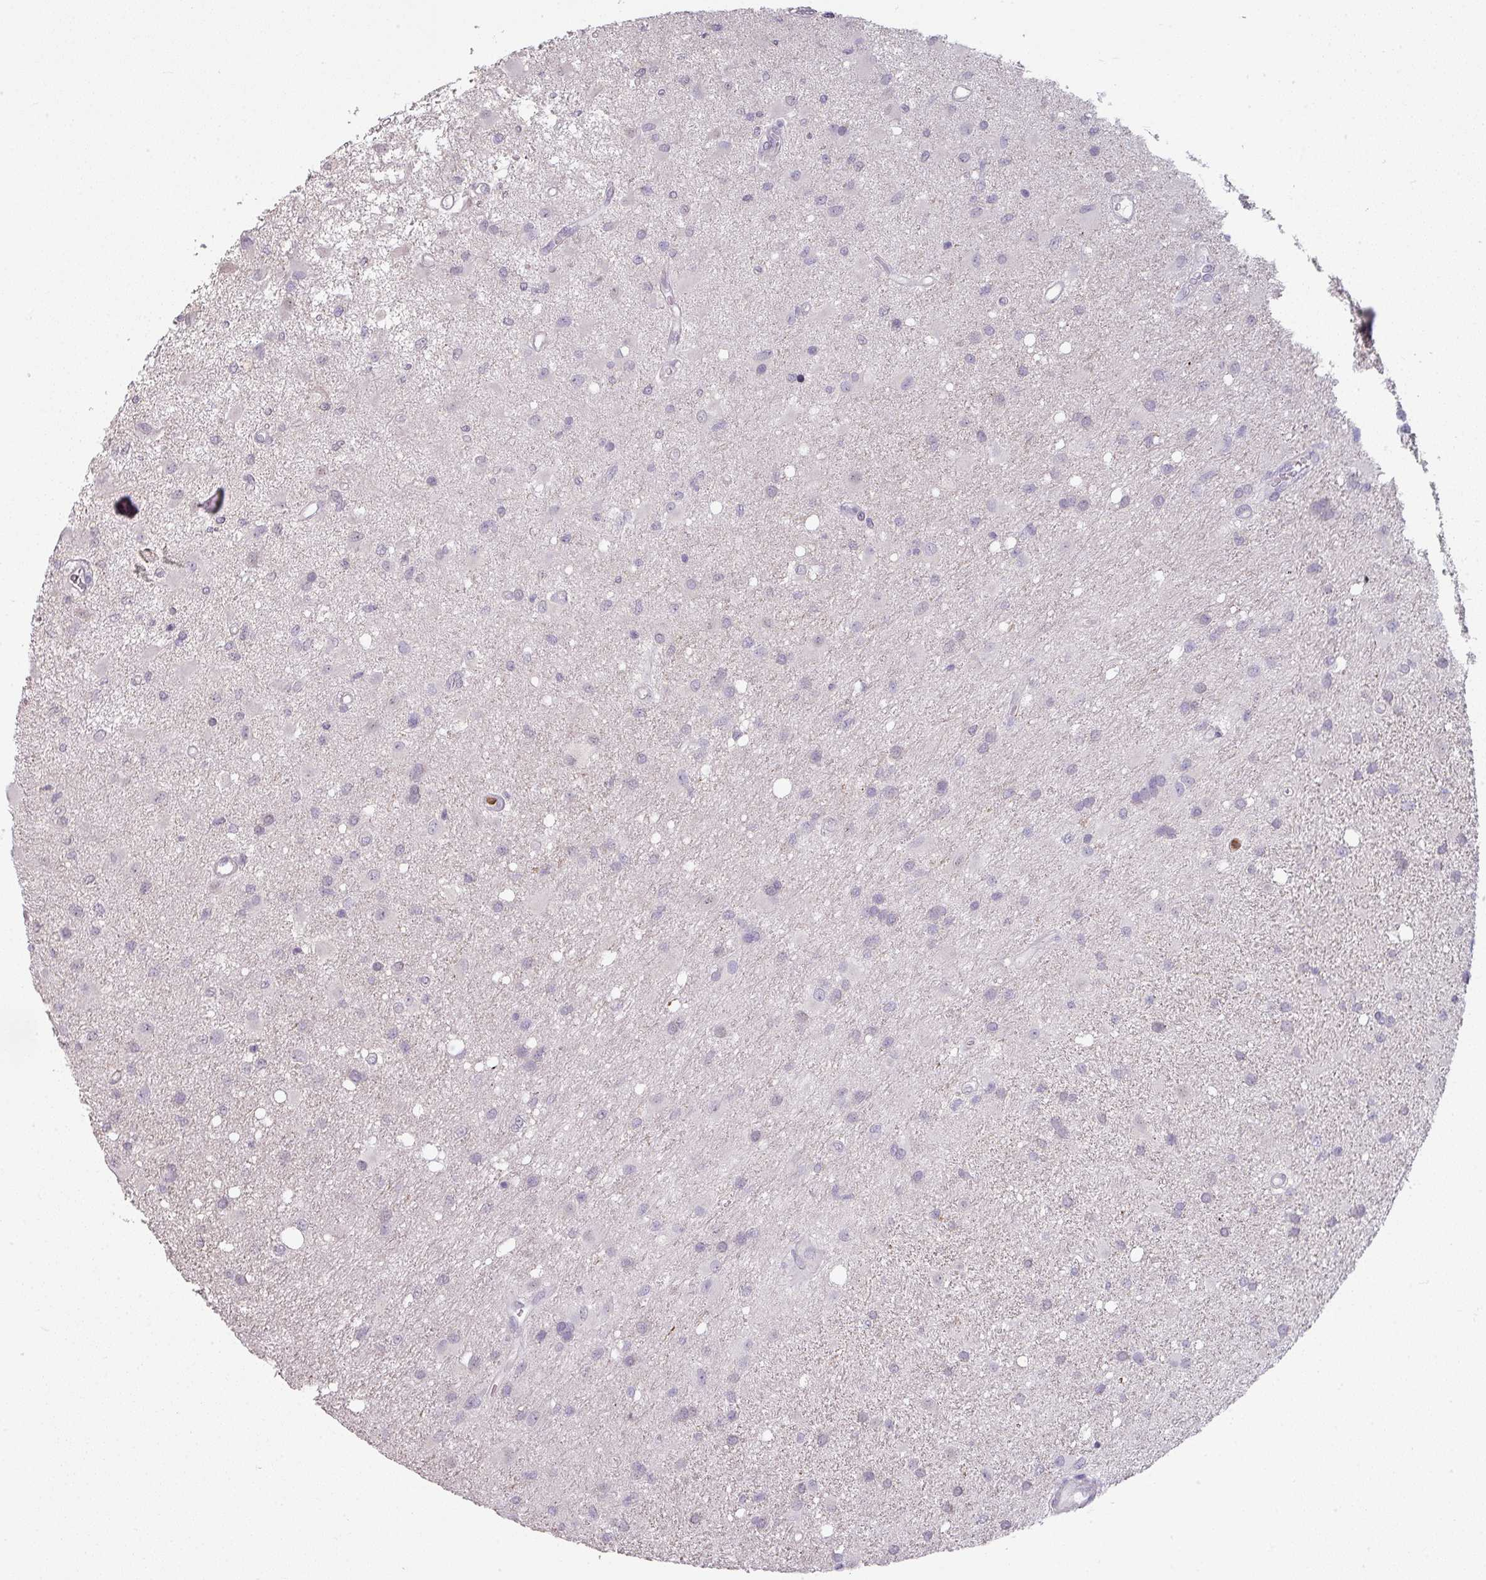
{"staining": {"intensity": "negative", "quantity": "none", "location": "none"}, "tissue": "glioma", "cell_type": "Tumor cells", "image_type": "cancer", "snomed": [{"axis": "morphology", "description": "Glioma, malignant, High grade"}, {"axis": "topography", "description": "Brain"}], "caption": "This is a micrograph of immunohistochemistry staining of malignant glioma (high-grade), which shows no positivity in tumor cells.", "gene": "MAGEC3", "patient": {"sex": "male", "age": 67}}